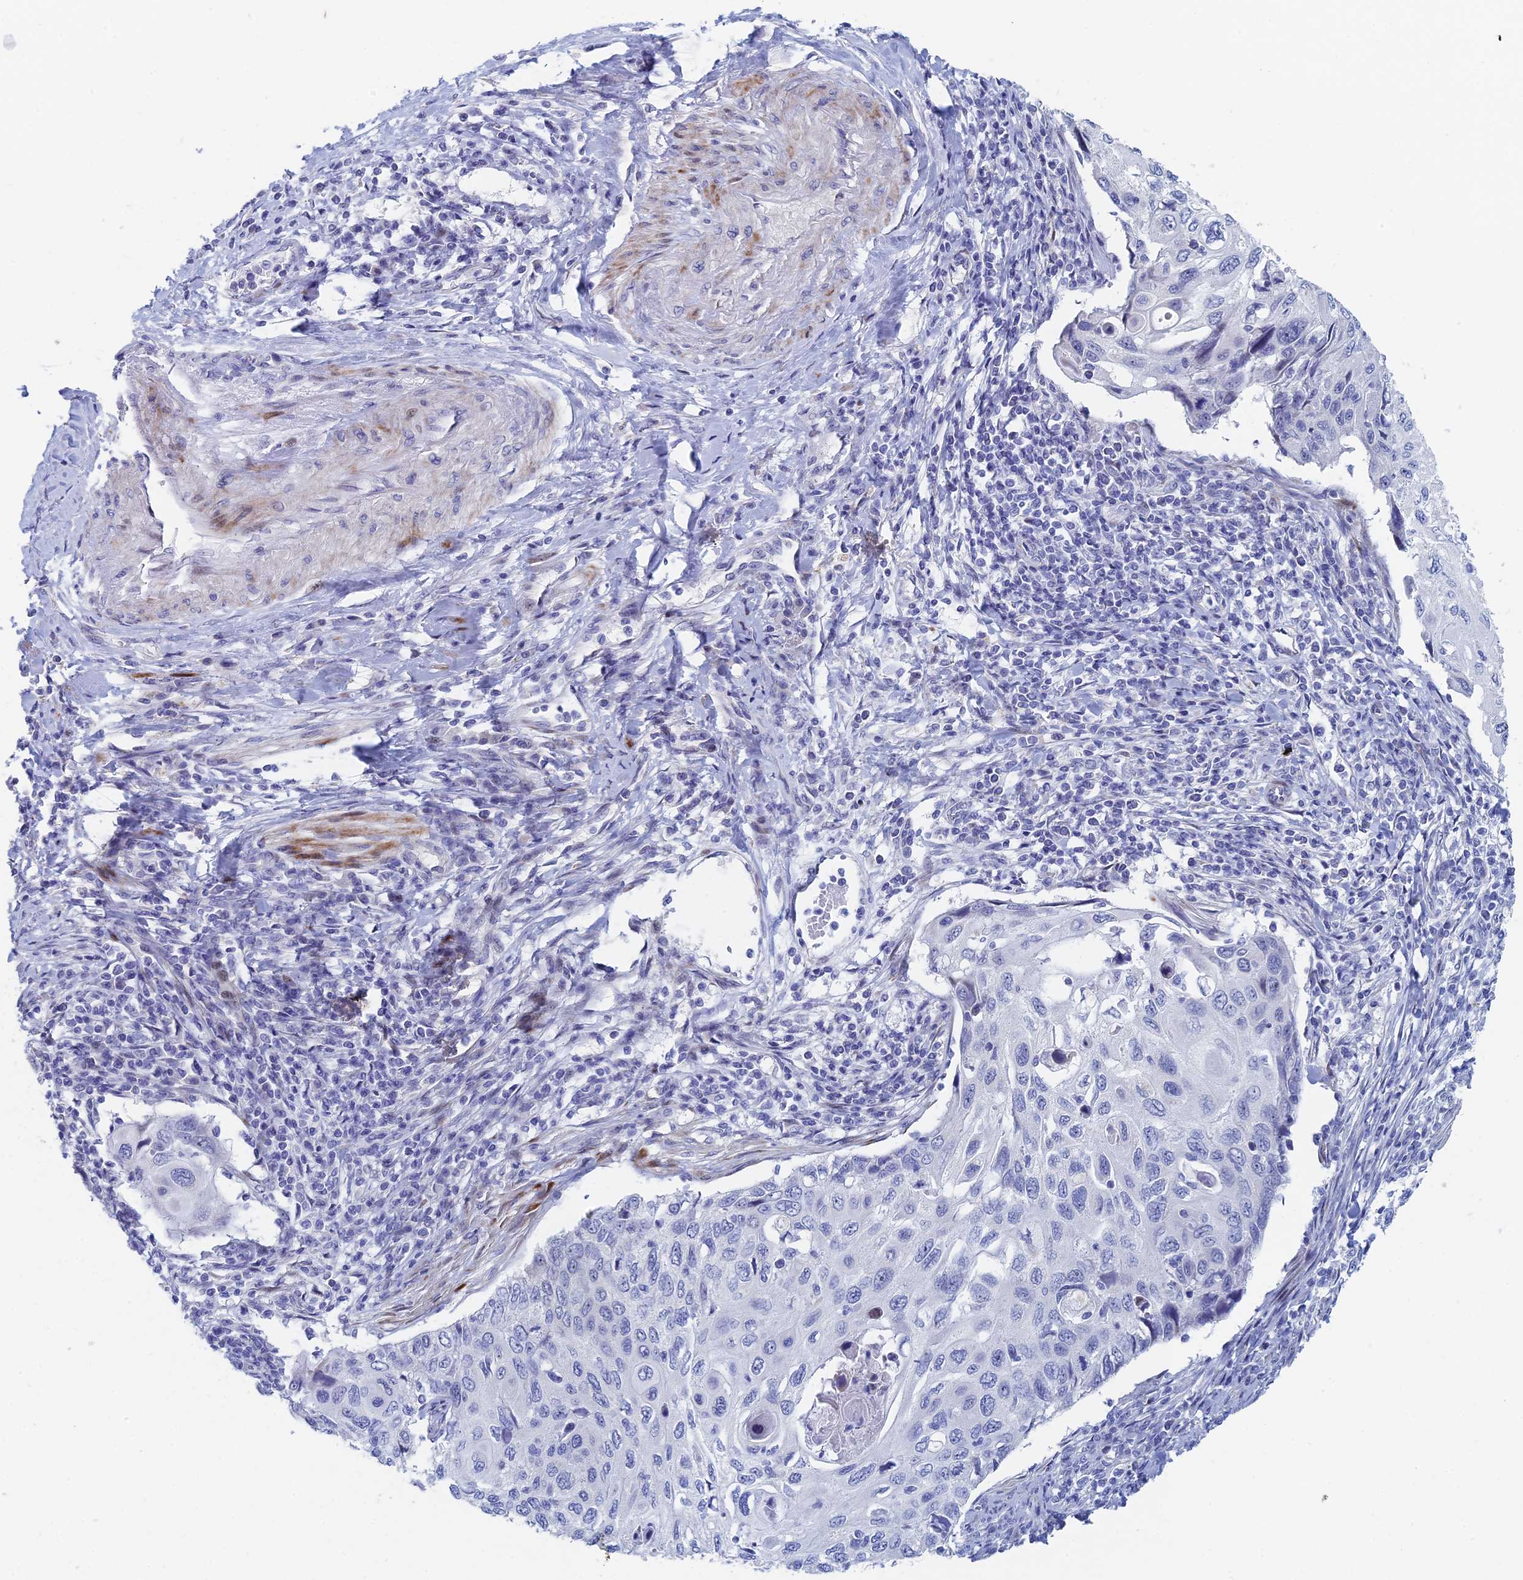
{"staining": {"intensity": "negative", "quantity": "none", "location": "none"}, "tissue": "cervical cancer", "cell_type": "Tumor cells", "image_type": "cancer", "snomed": [{"axis": "morphology", "description": "Squamous cell carcinoma, NOS"}, {"axis": "topography", "description": "Cervix"}], "caption": "Tumor cells show no significant protein expression in squamous cell carcinoma (cervical).", "gene": "DRGX", "patient": {"sex": "female", "age": 70}}